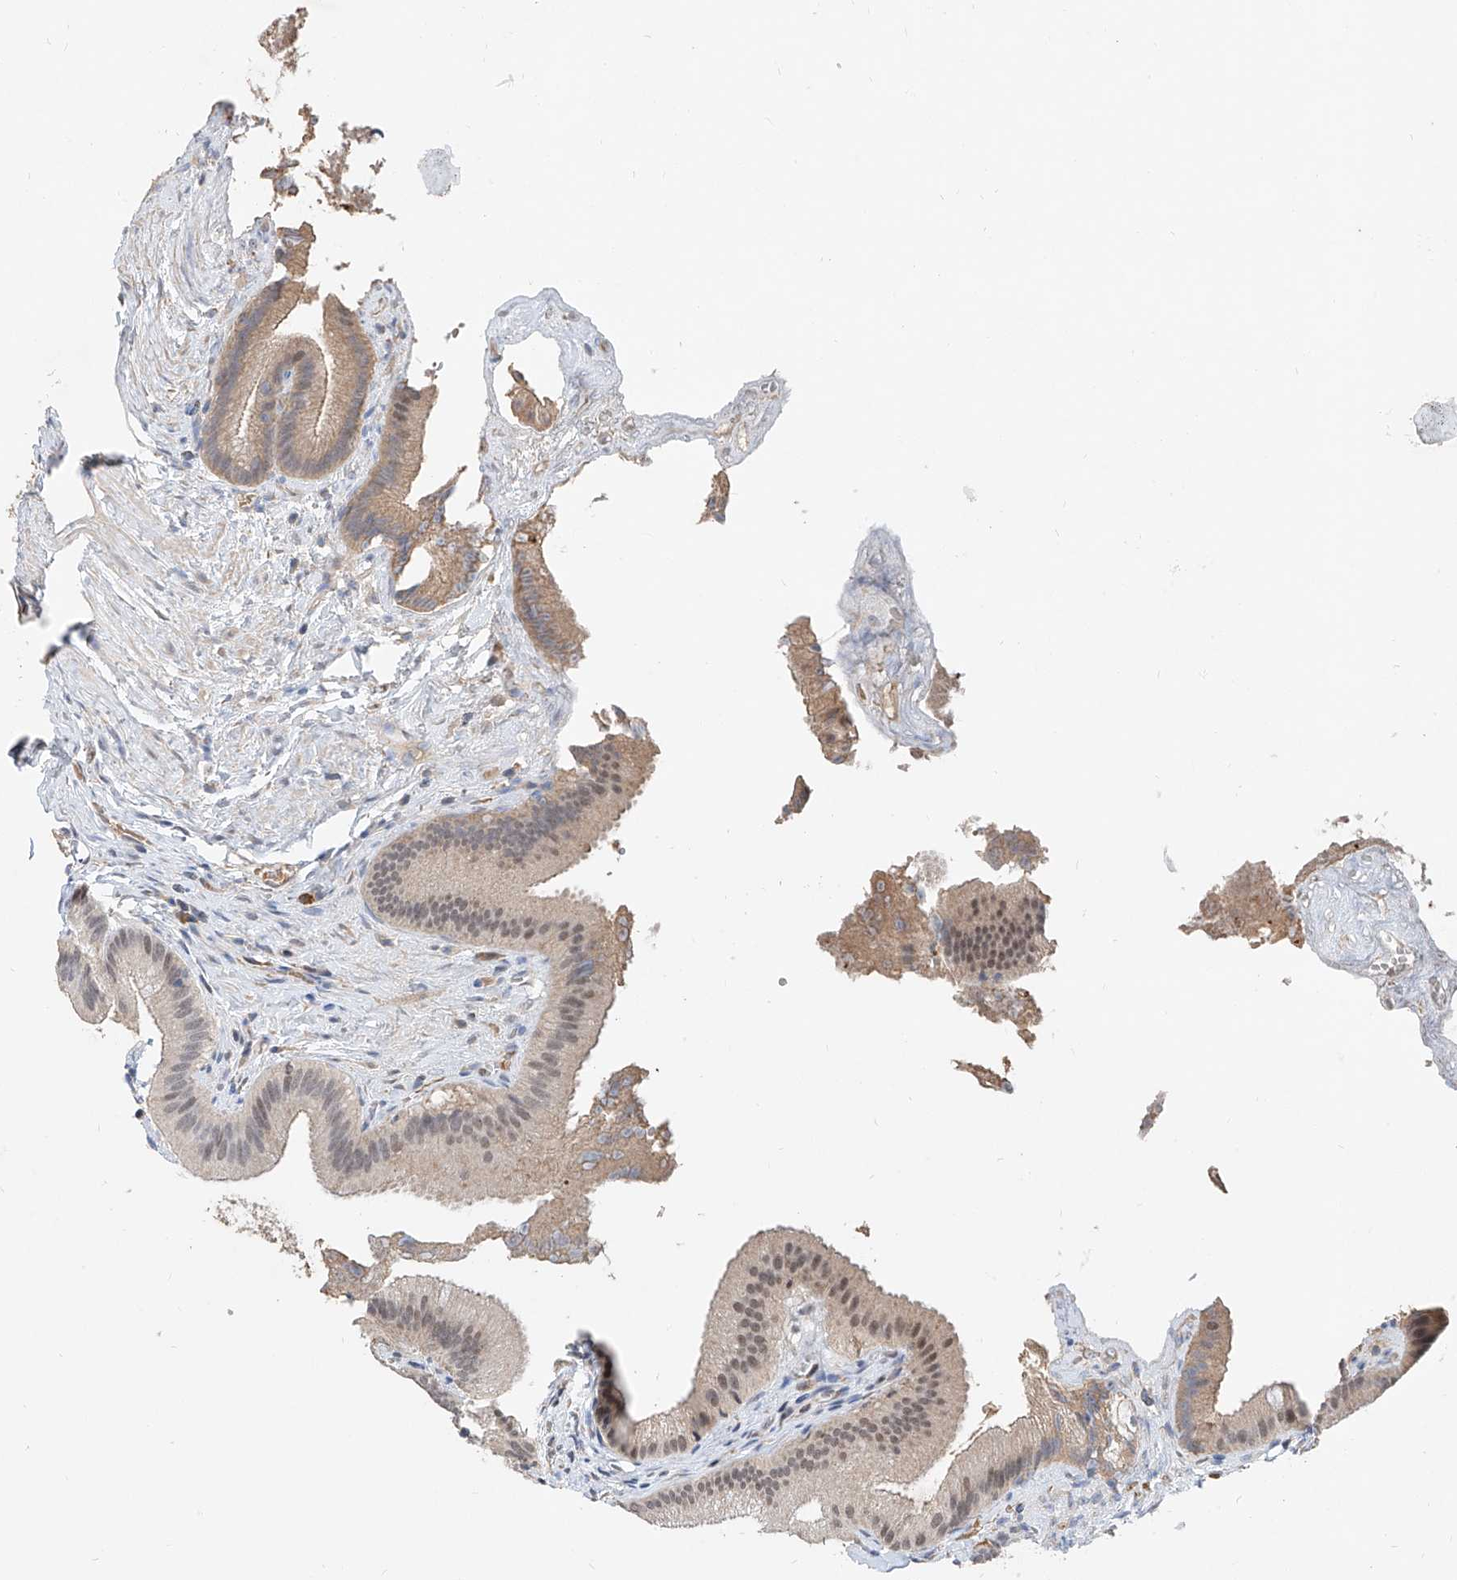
{"staining": {"intensity": "moderate", "quantity": "25%-75%", "location": "nuclear"}, "tissue": "gallbladder", "cell_type": "Glandular cells", "image_type": "normal", "snomed": [{"axis": "morphology", "description": "Normal tissue, NOS"}, {"axis": "topography", "description": "Gallbladder"}], "caption": "Immunohistochemical staining of benign human gallbladder exhibits medium levels of moderate nuclear staining in approximately 25%-75% of glandular cells. (Brightfield microscopy of DAB IHC at high magnification).", "gene": "CARMIL3", "patient": {"sex": "male", "age": 55}}